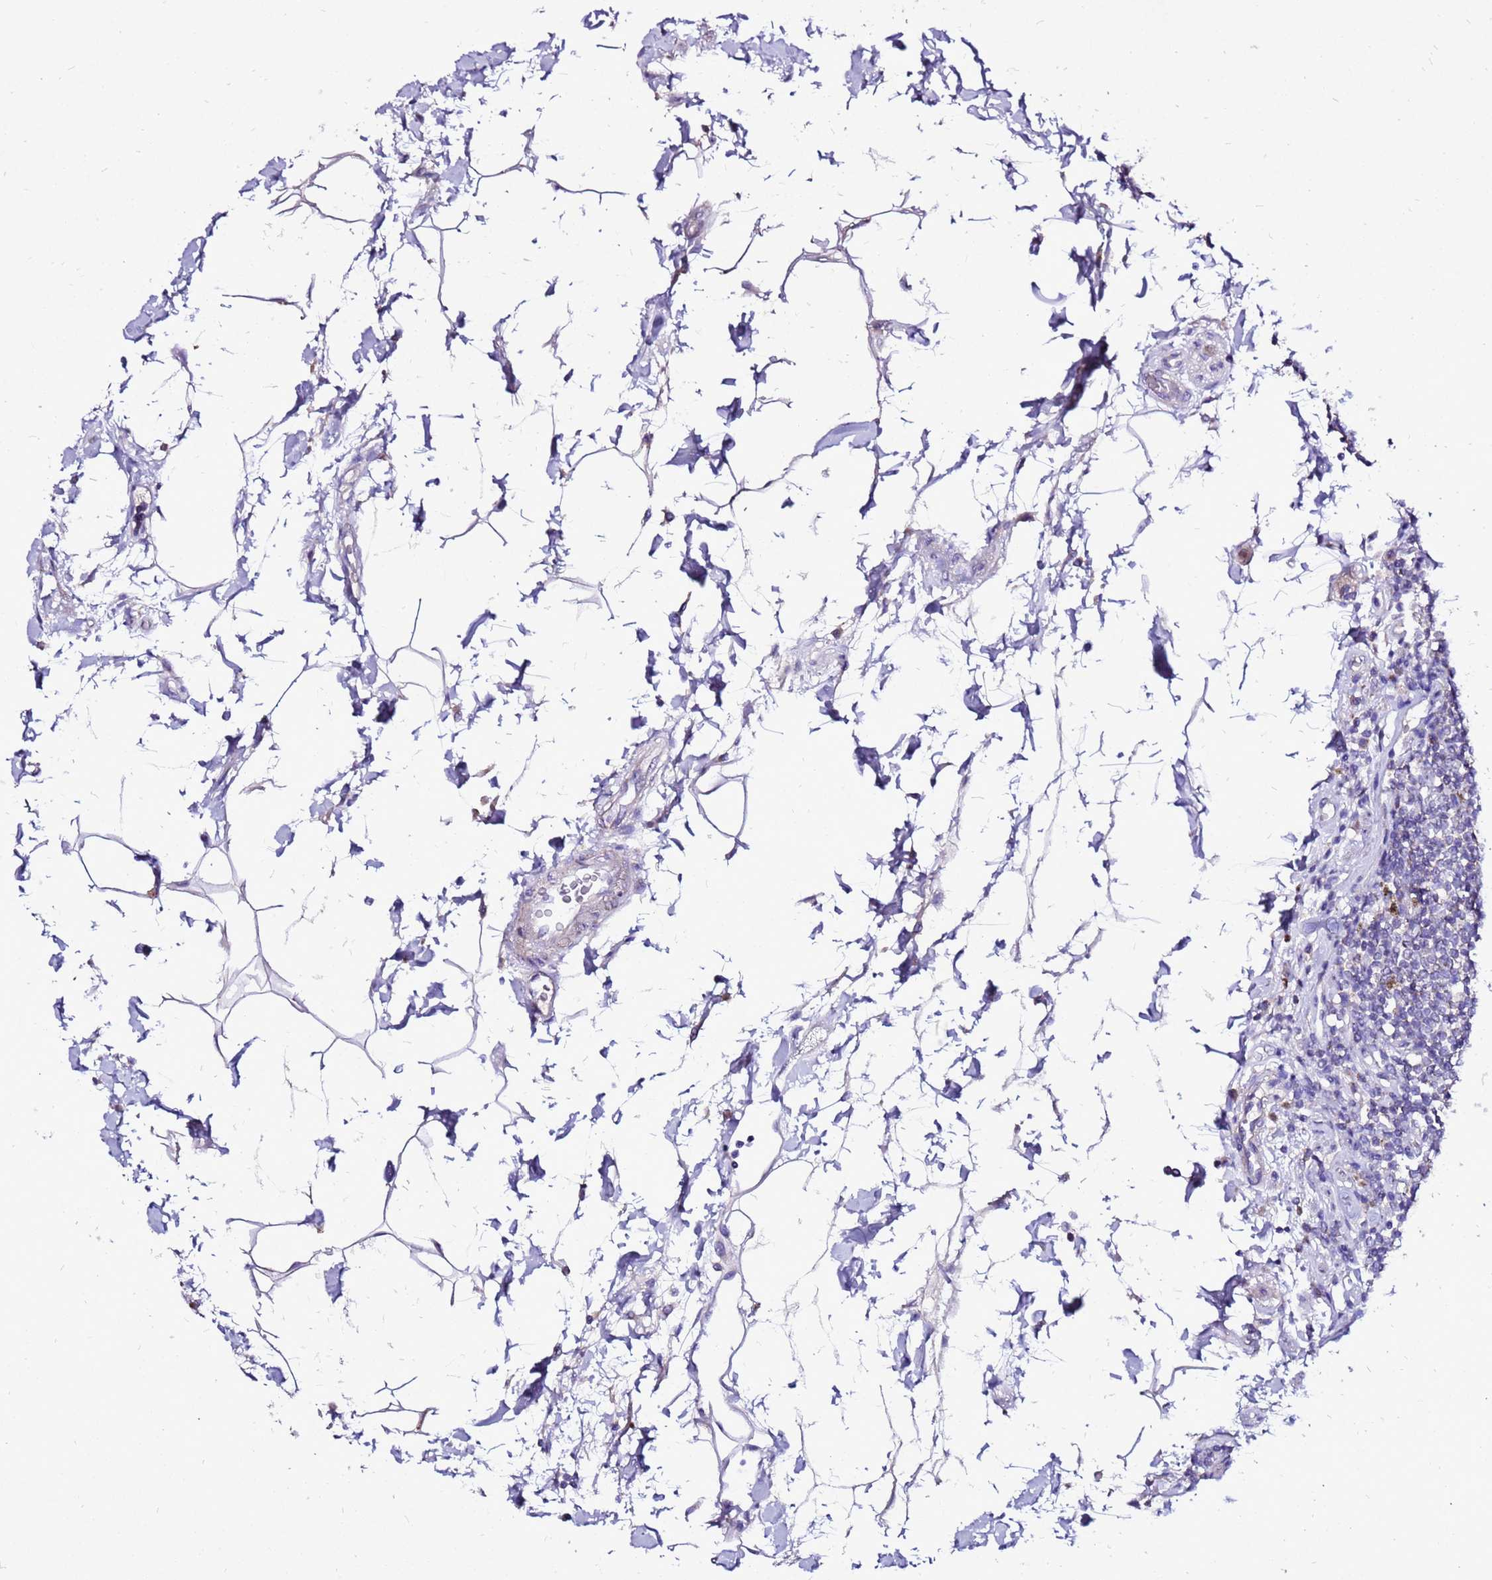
{"staining": {"intensity": "weak", "quantity": "25%-75%", "location": "cytoplasmic/membranous"}, "tissue": "colon", "cell_type": "Endothelial cells", "image_type": "normal", "snomed": [{"axis": "morphology", "description": "Normal tissue, NOS"}, {"axis": "topography", "description": "Colon"}], "caption": "Immunohistochemistry of benign human colon exhibits low levels of weak cytoplasmic/membranous positivity in approximately 25%-75% of endothelial cells.", "gene": "TMEM106C", "patient": {"sex": "female", "age": 79}}